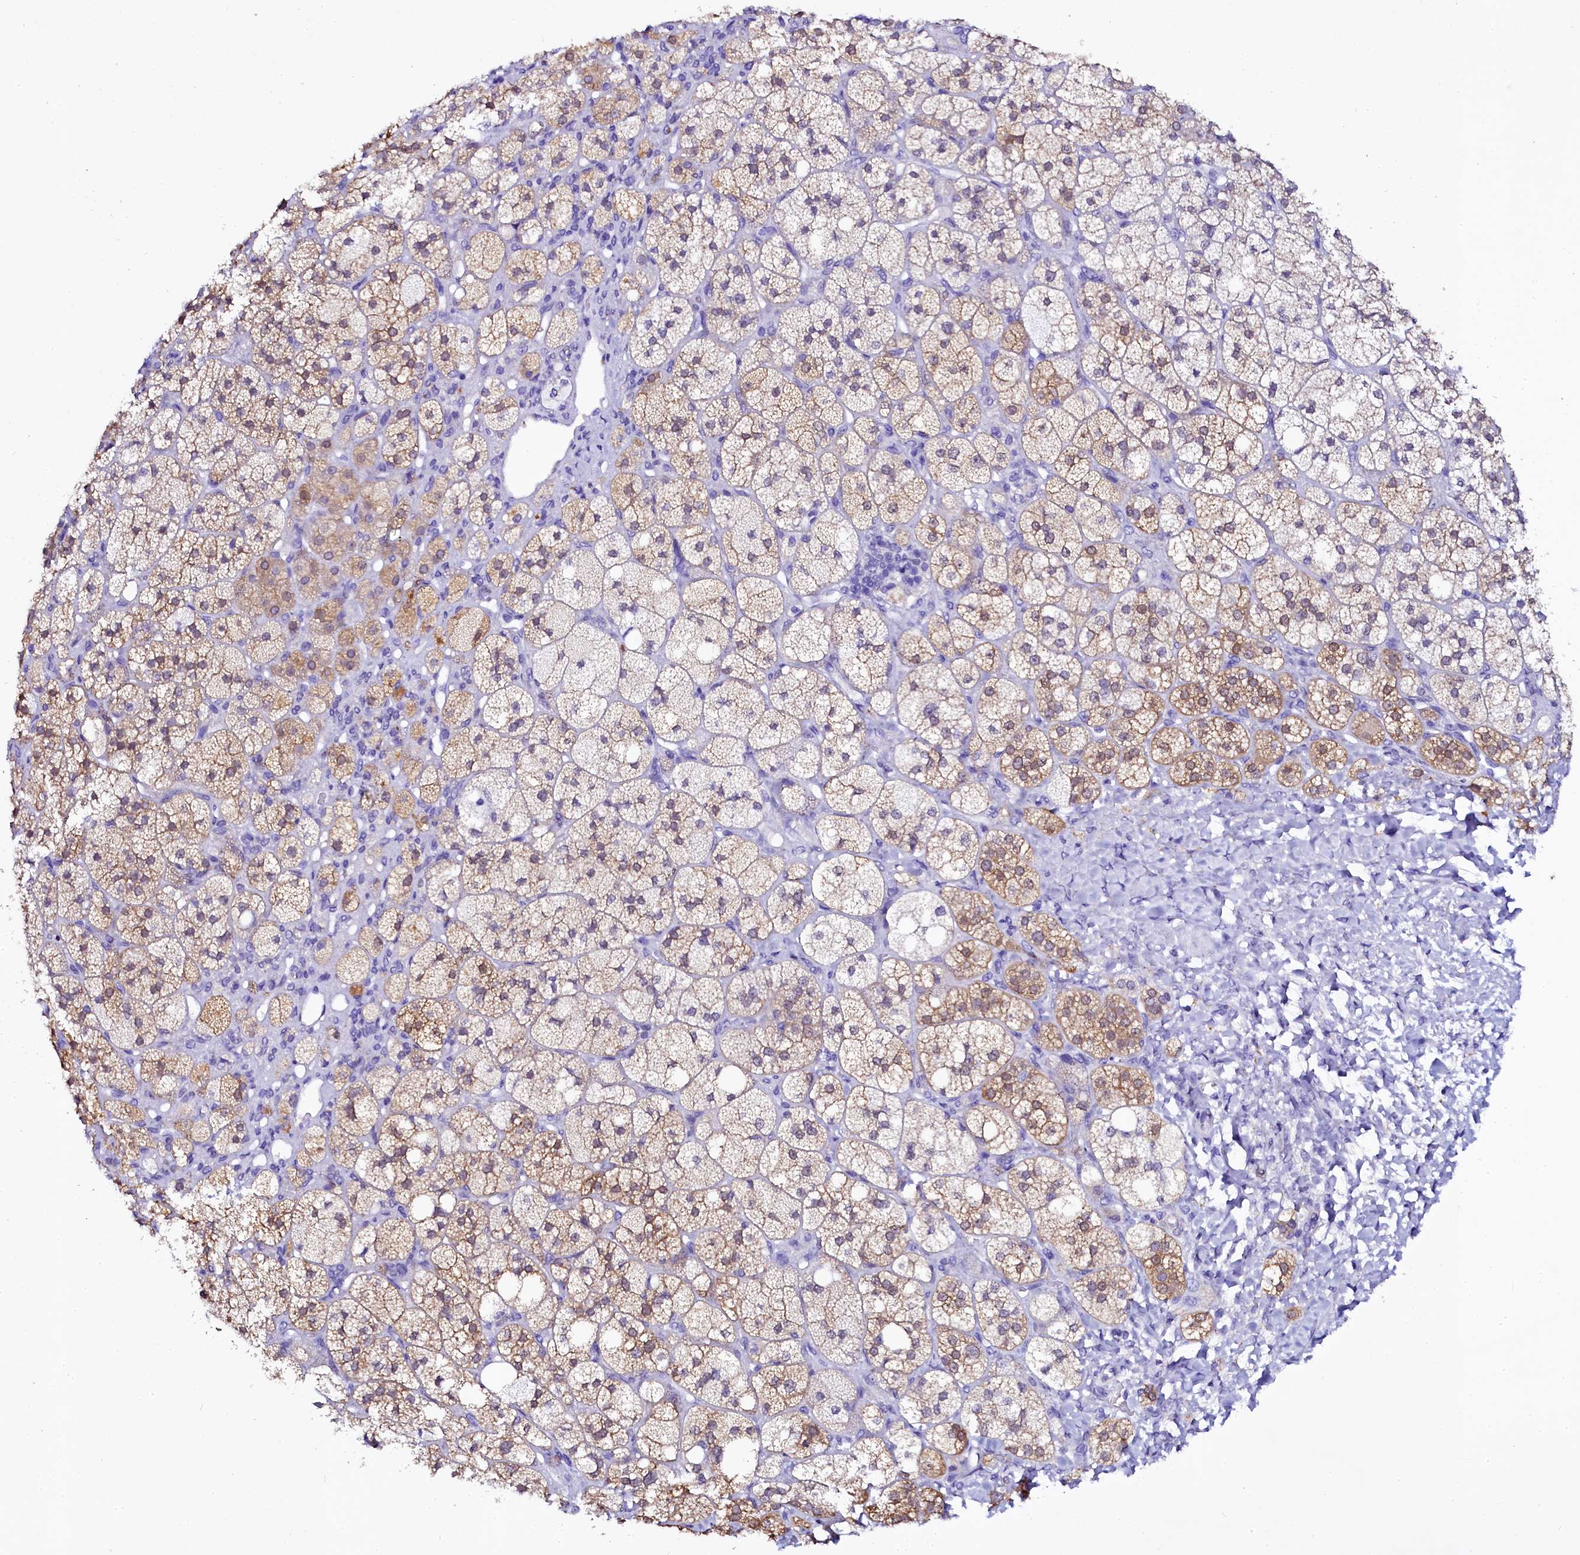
{"staining": {"intensity": "moderate", "quantity": "25%-75%", "location": "cytoplasmic/membranous"}, "tissue": "adrenal gland", "cell_type": "Glandular cells", "image_type": "normal", "snomed": [{"axis": "morphology", "description": "Normal tissue, NOS"}, {"axis": "topography", "description": "Adrenal gland"}], "caption": "An immunohistochemistry histopathology image of normal tissue is shown. Protein staining in brown shows moderate cytoplasmic/membranous positivity in adrenal gland within glandular cells.", "gene": "SORD", "patient": {"sex": "male", "age": 61}}